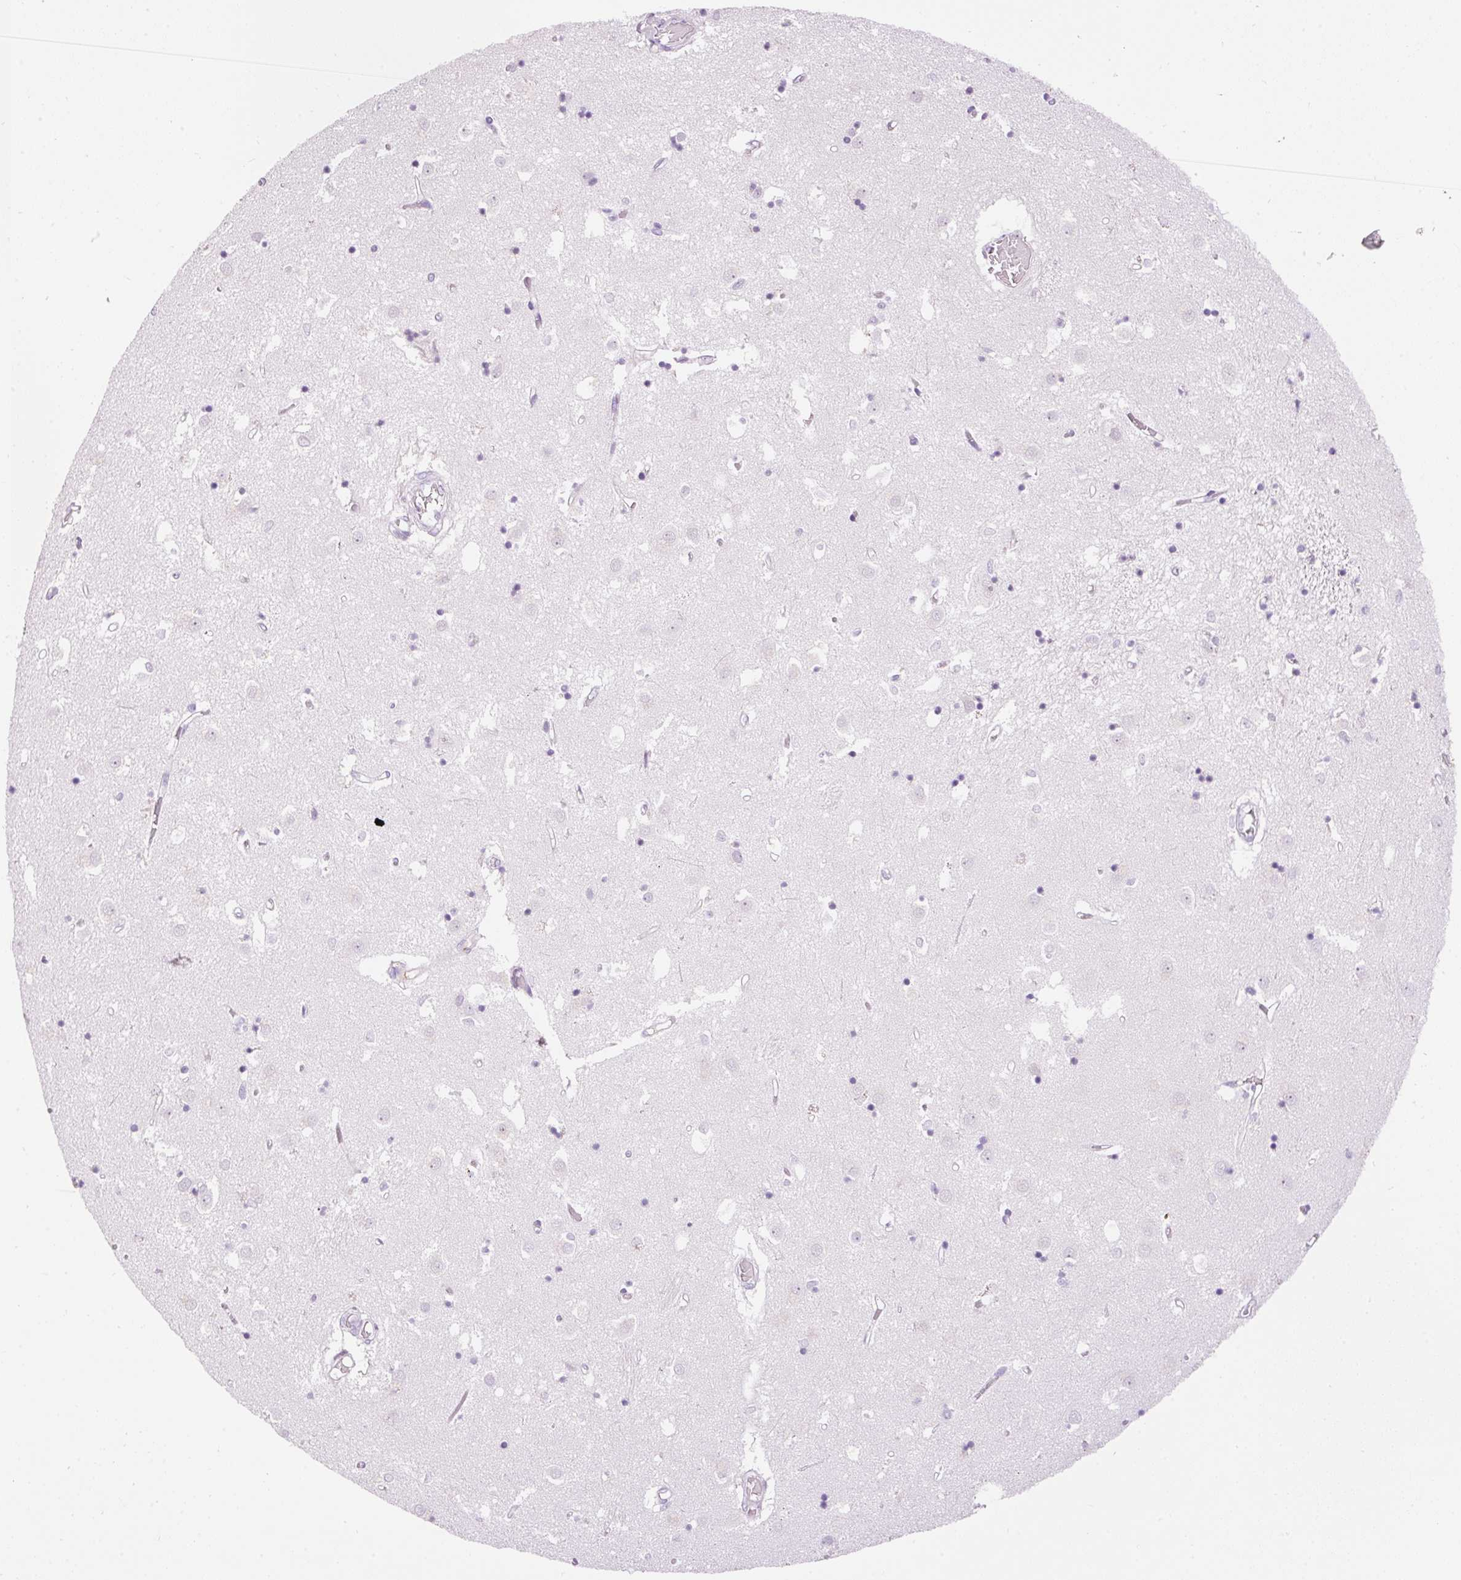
{"staining": {"intensity": "negative", "quantity": "none", "location": "none"}, "tissue": "caudate", "cell_type": "Glial cells", "image_type": "normal", "snomed": [{"axis": "morphology", "description": "Normal tissue, NOS"}, {"axis": "topography", "description": "Lateral ventricle wall"}], "caption": "A high-resolution micrograph shows immunohistochemistry staining of benign caudate, which demonstrates no significant positivity in glial cells. (DAB (3,3'-diaminobenzidine) immunohistochemistry with hematoxylin counter stain).", "gene": "PRPF38B", "patient": {"sex": "male", "age": 70}}